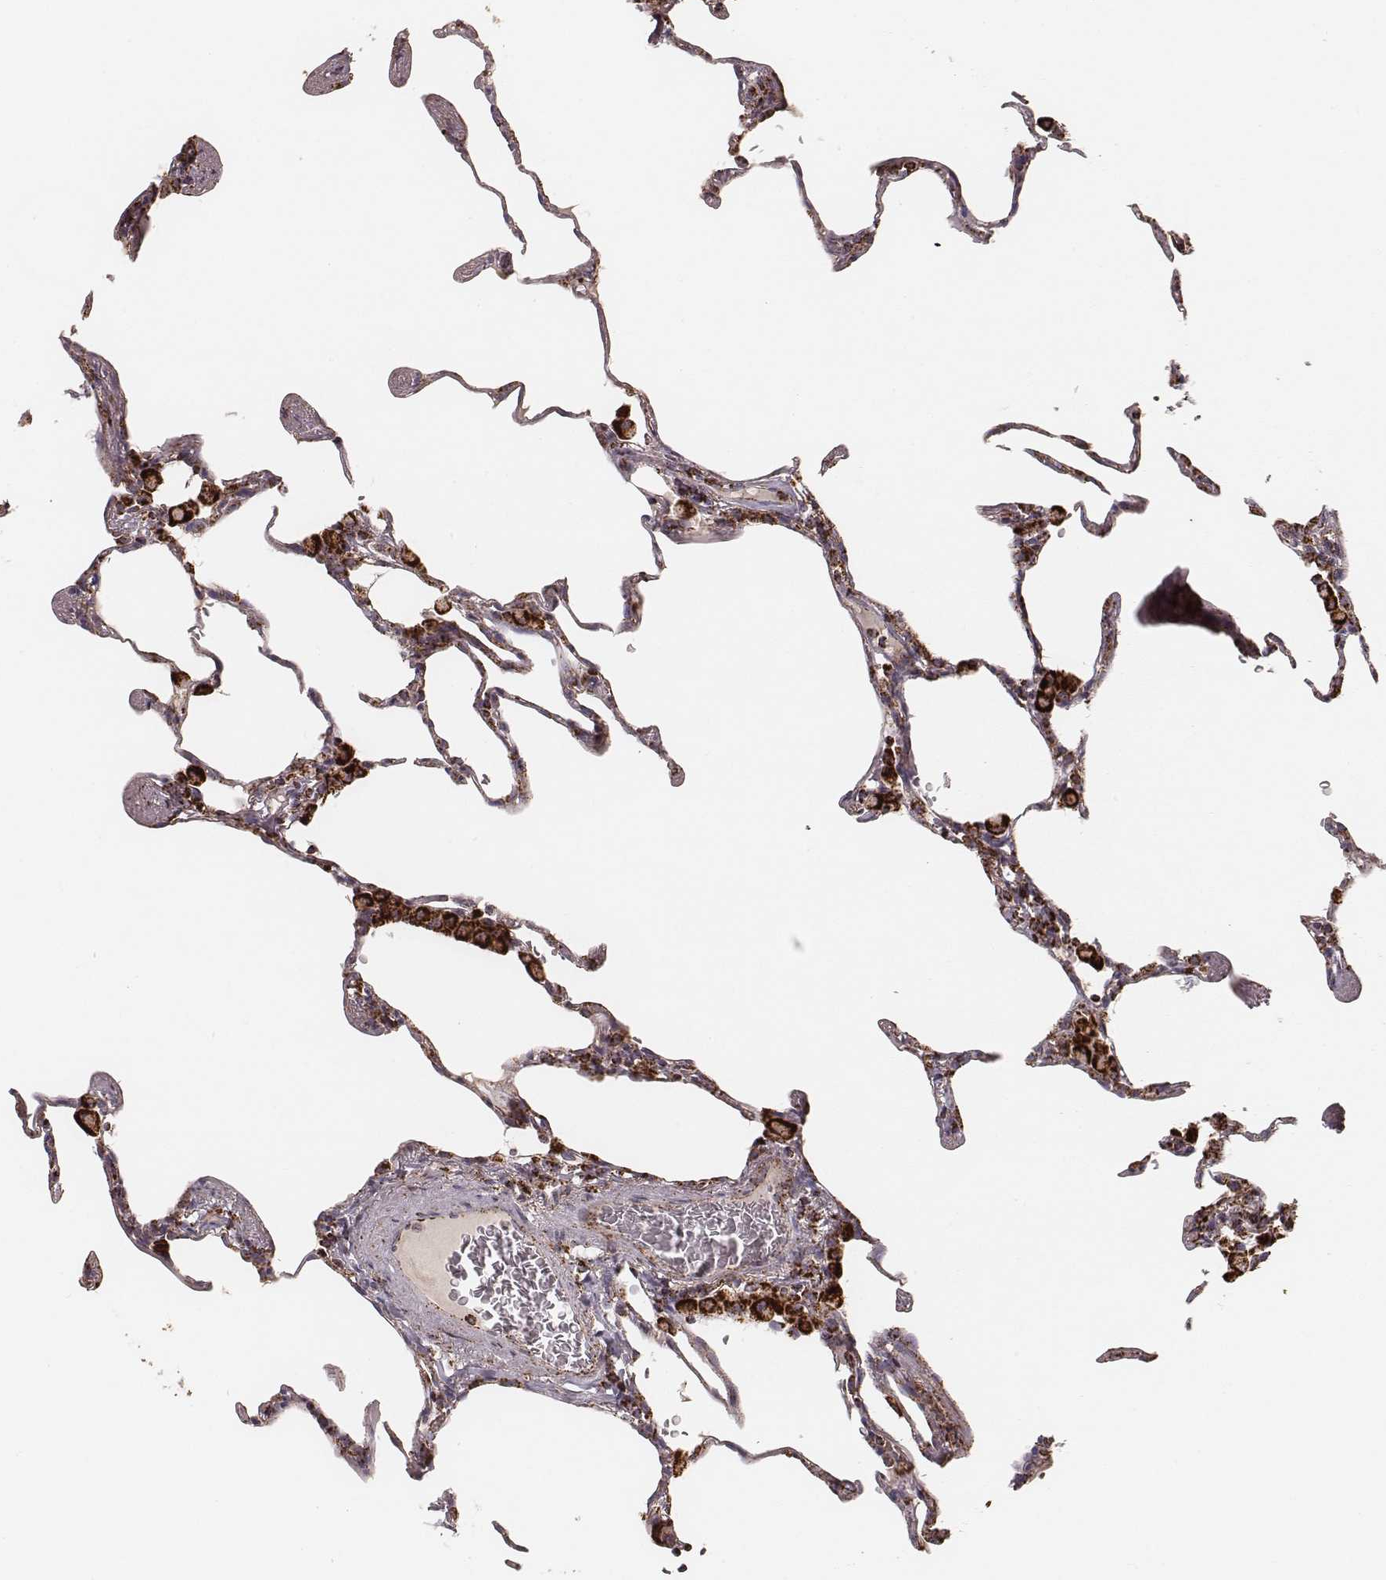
{"staining": {"intensity": "moderate", "quantity": ">75%", "location": "cytoplasmic/membranous"}, "tissue": "lung", "cell_type": "Alveolar cells", "image_type": "normal", "snomed": [{"axis": "morphology", "description": "Normal tissue, NOS"}, {"axis": "topography", "description": "Lung"}], "caption": "Normal lung demonstrates moderate cytoplasmic/membranous staining in about >75% of alveolar cells.", "gene": "CS", "patient": {"sex": "female", "age": 57}}